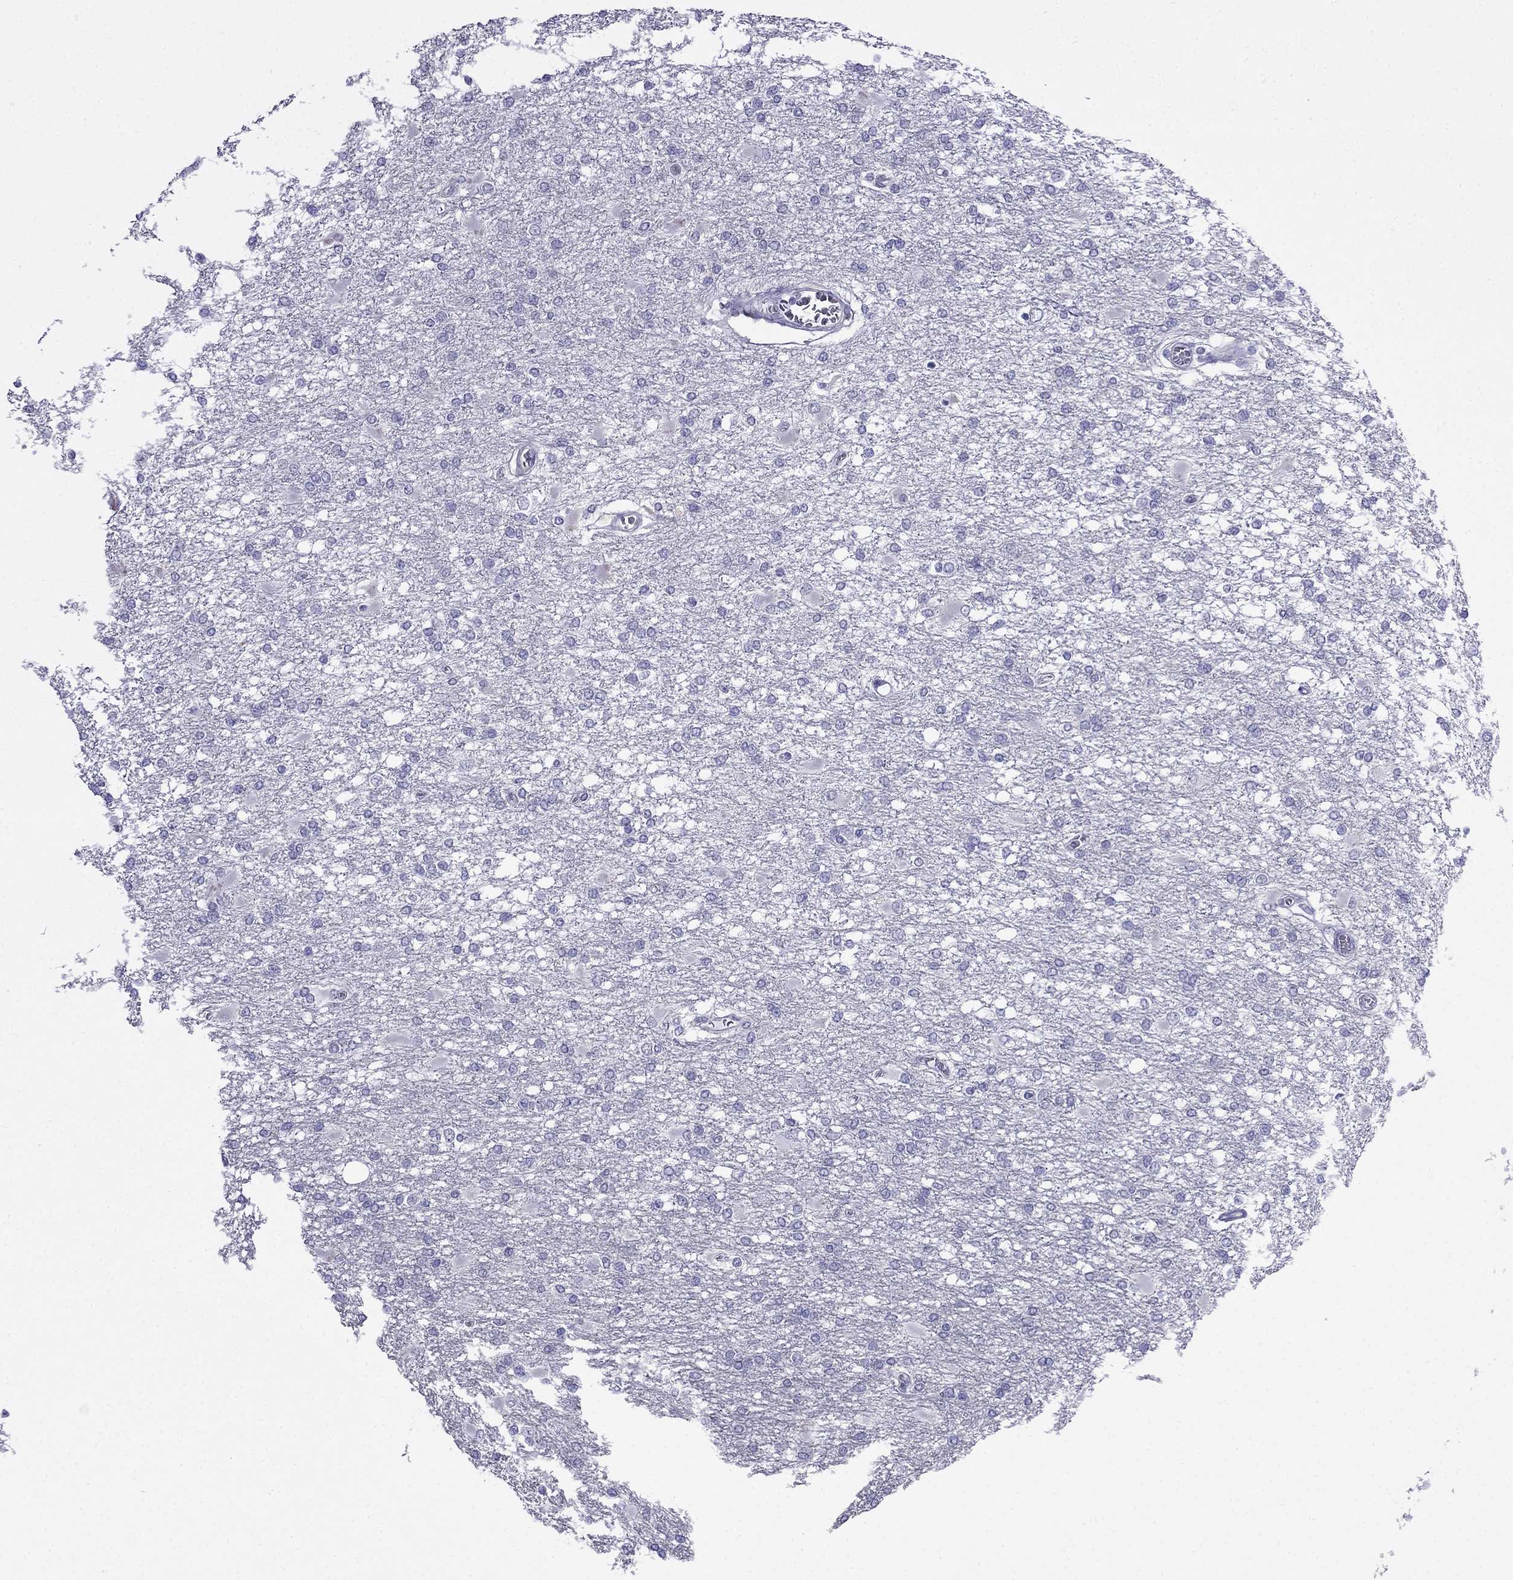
{"staining": {"intensity": "negative", "quantity": "none", "location": "none"}, "tissue": "glioma", "cell_type": "Tumor cells", "image_type": "cancer", "snomed": [{"axis": "morphology", "description": "Glioma, malignant, High grade"}, {"axis": "topography", "description": "Cerebral cortex"}], "caption": "Malignant high-grade glioma stained for a protein using immunohistochemistry shows no staining tumor cells.", "gene": "MGP", "patient": {"sex": "male", "age": 79}}